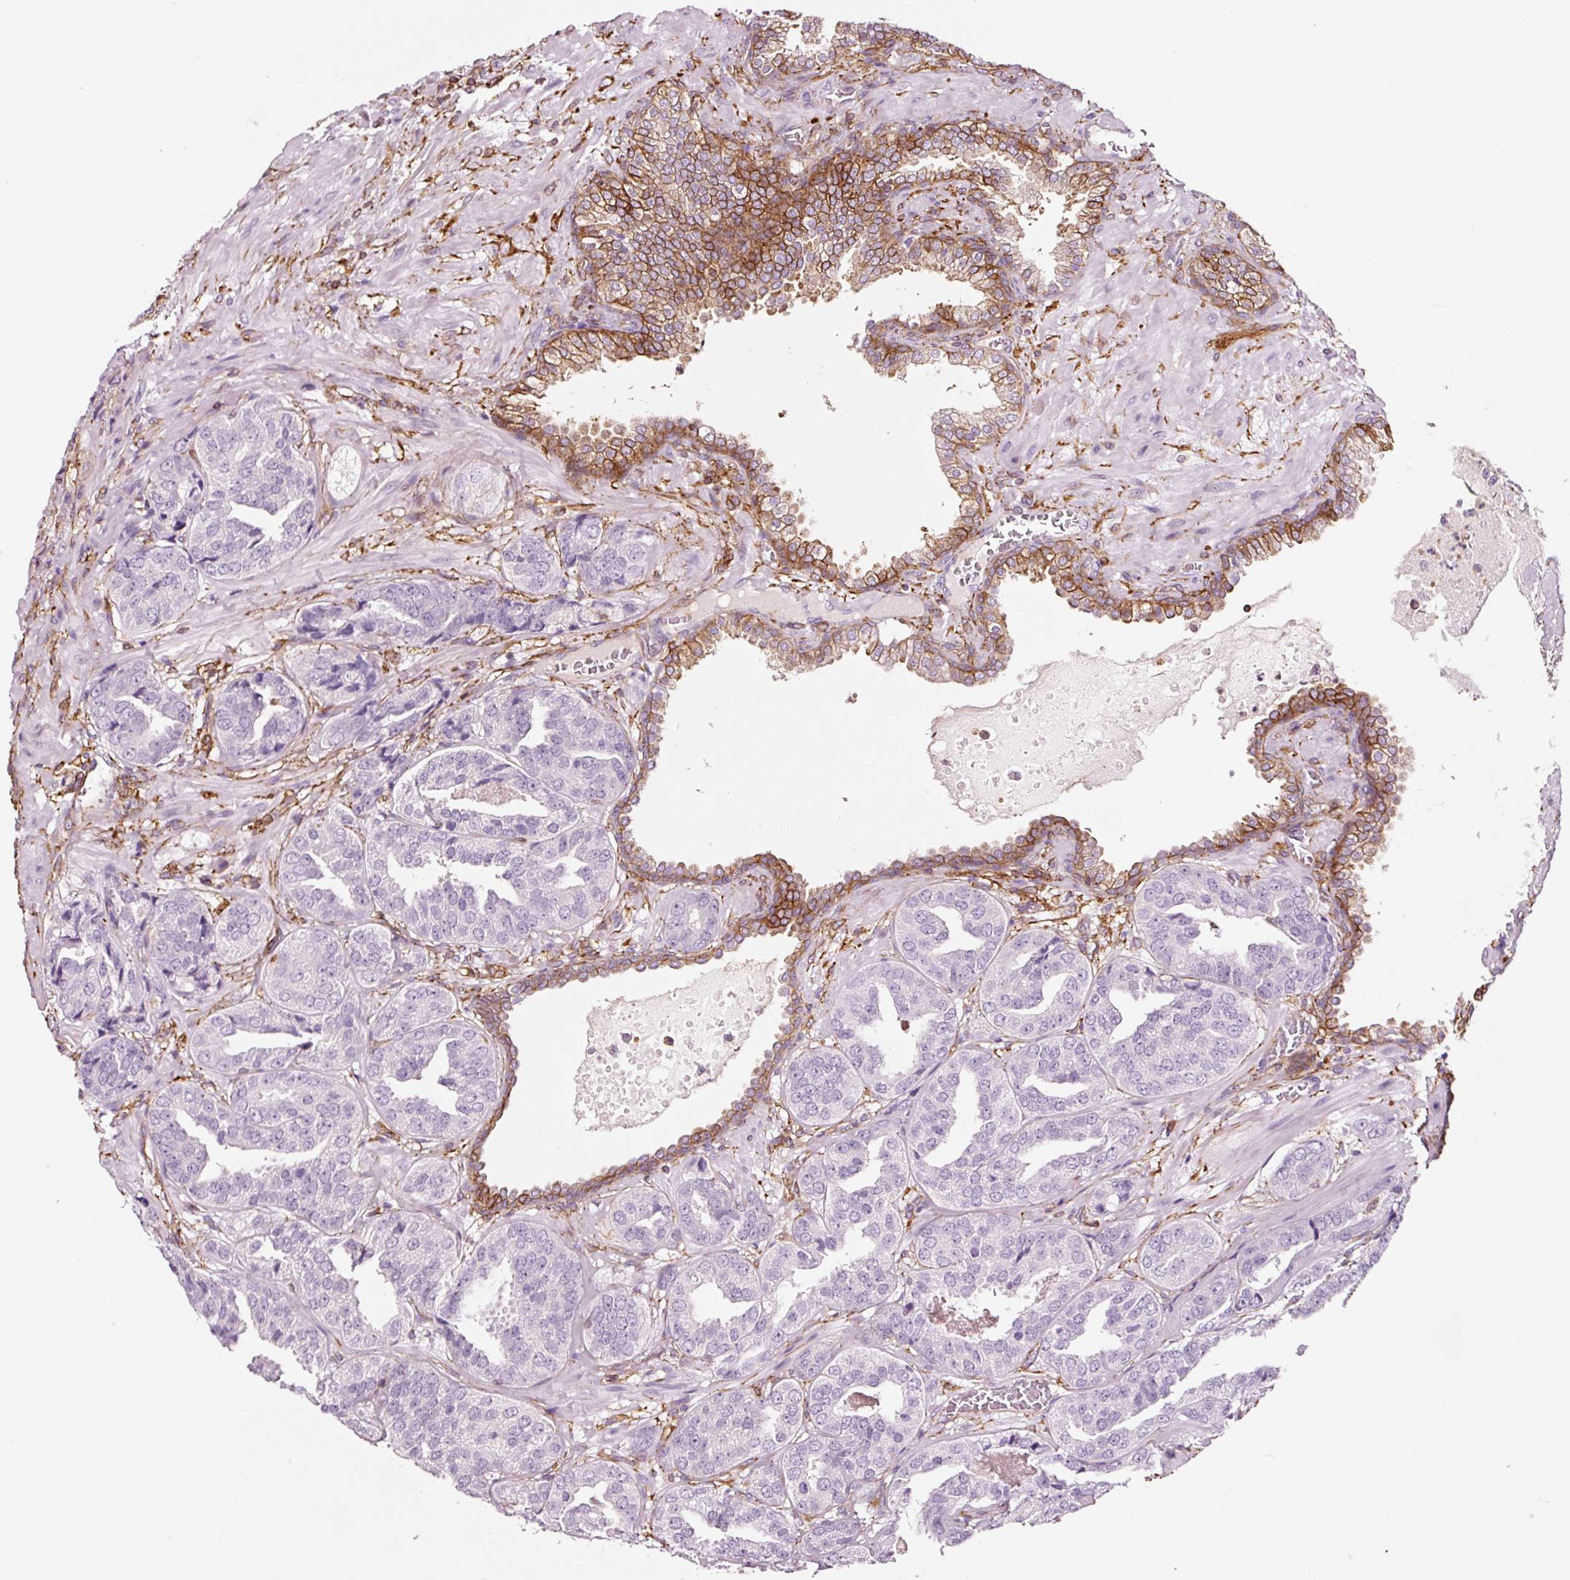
{"staining": {"intensity": "strong", "quantity": "<25%", "location": "cytoplasmic/membranous"}, "tissue": "prostate cancer", "cell_type": "Tumor cells", "image_type": "cancer", "snomed": [{"axis": "morphology", "description": "Adenocarcinoma, High grade"}, {"axis": "topography", "description": "Prostate"}], "caption": "Prostate cancer (high-grade adenocarcinoma) tissue exhibits strong cytoplasmic/membranous positivity in approximately <25% of tumor cells, visualized by immunohistochemistry.", "gene": "ADD3", "patient": {"sex": "male", "age": 63}}